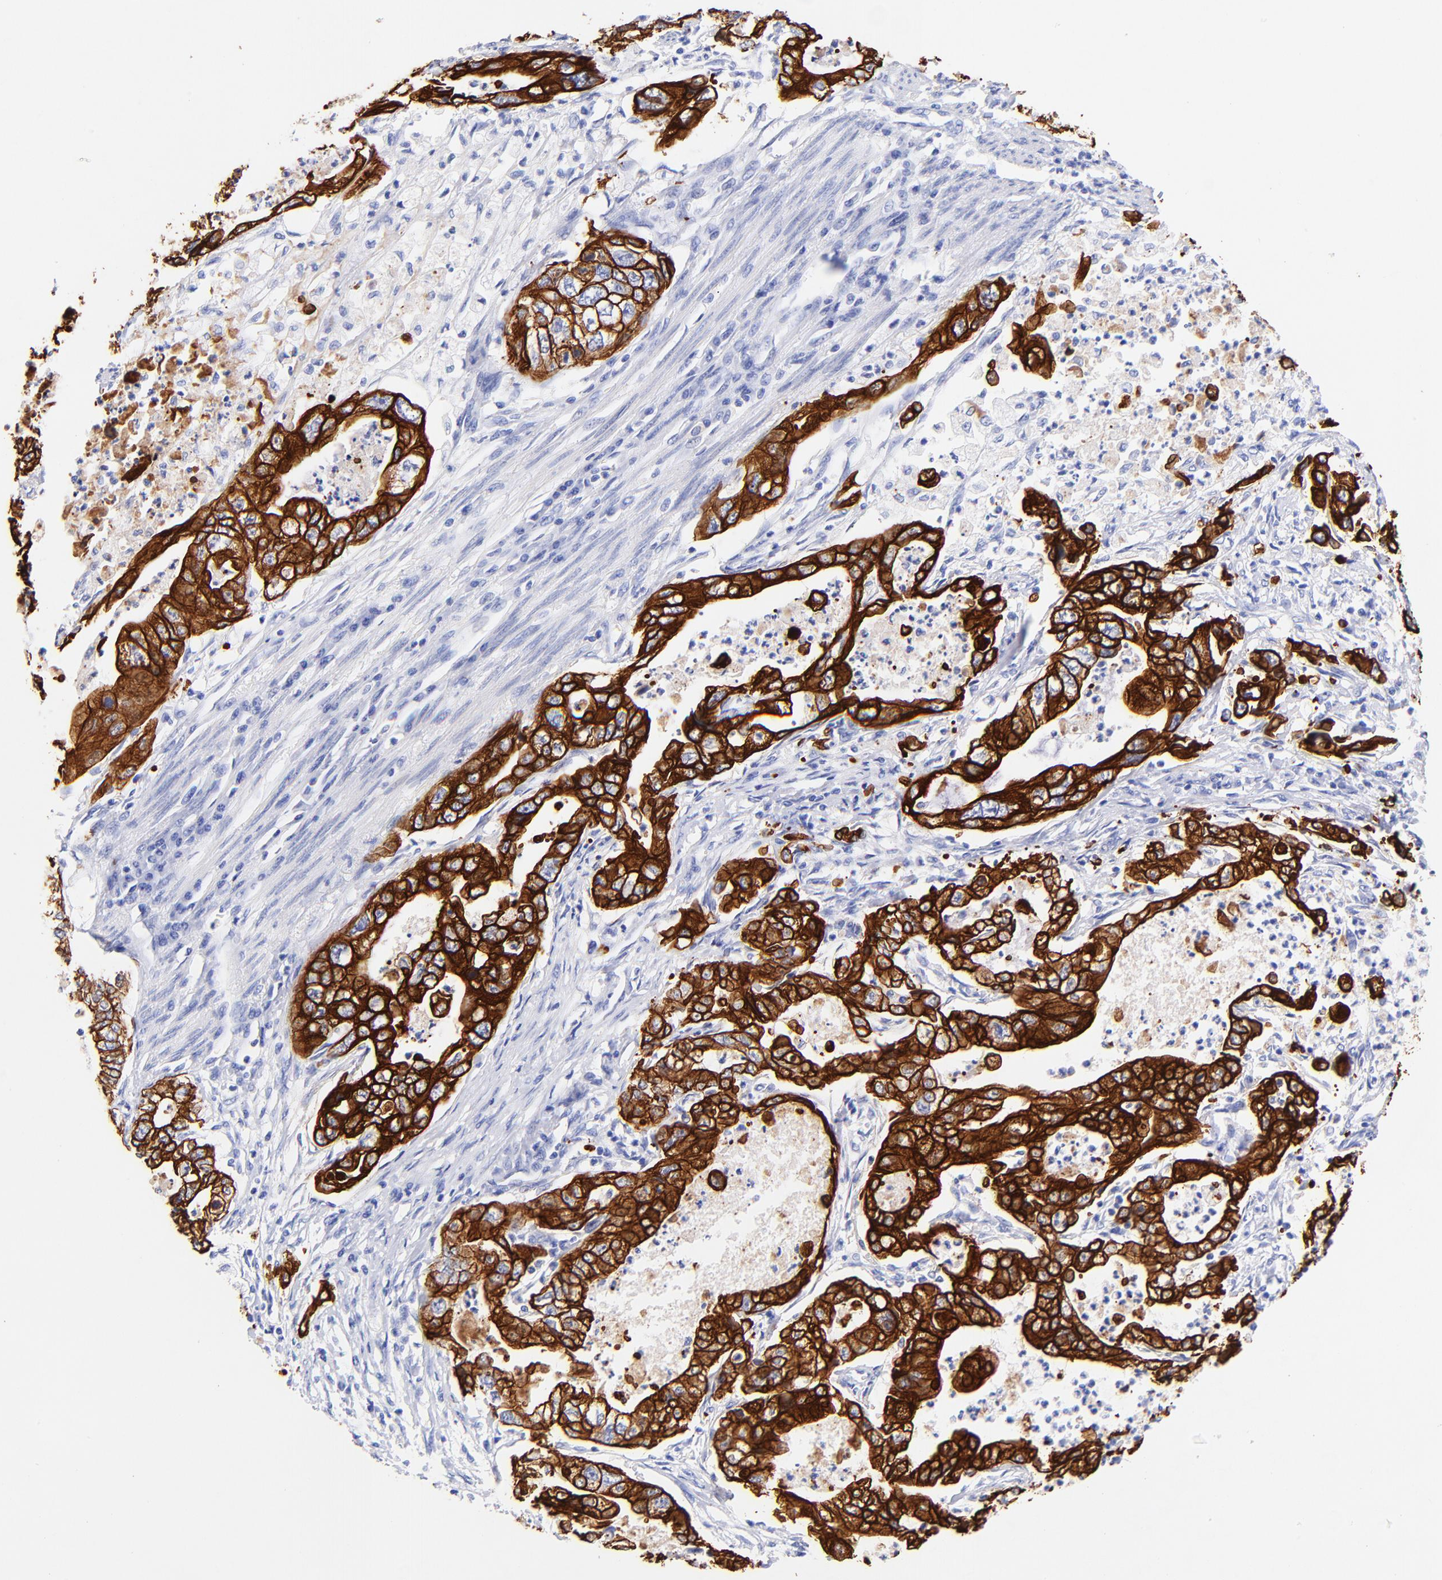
{"staining": {"intensity": "strong", "quantity": ">75%", "location": "cytoplasmic/membranous"}, "tissue": "stomach cancer", "cell_type": "Tumor cells", "image_type": "cancer", "snomed": [{"axis": "morphology", "description": "Adenocarcinoma, NOS"}, {"axis": "topography", "description": "Pancreas"}, {"axis": "topography", "description": "Stomach, upper"}], "caption": "A brown stain highlights strong cytoplasmic/membranous staining of a protein in adenocarcinoma (stomach) tumor cells.", "gene": "KRT19", "patient": {"sex": "male", "age": 77}}